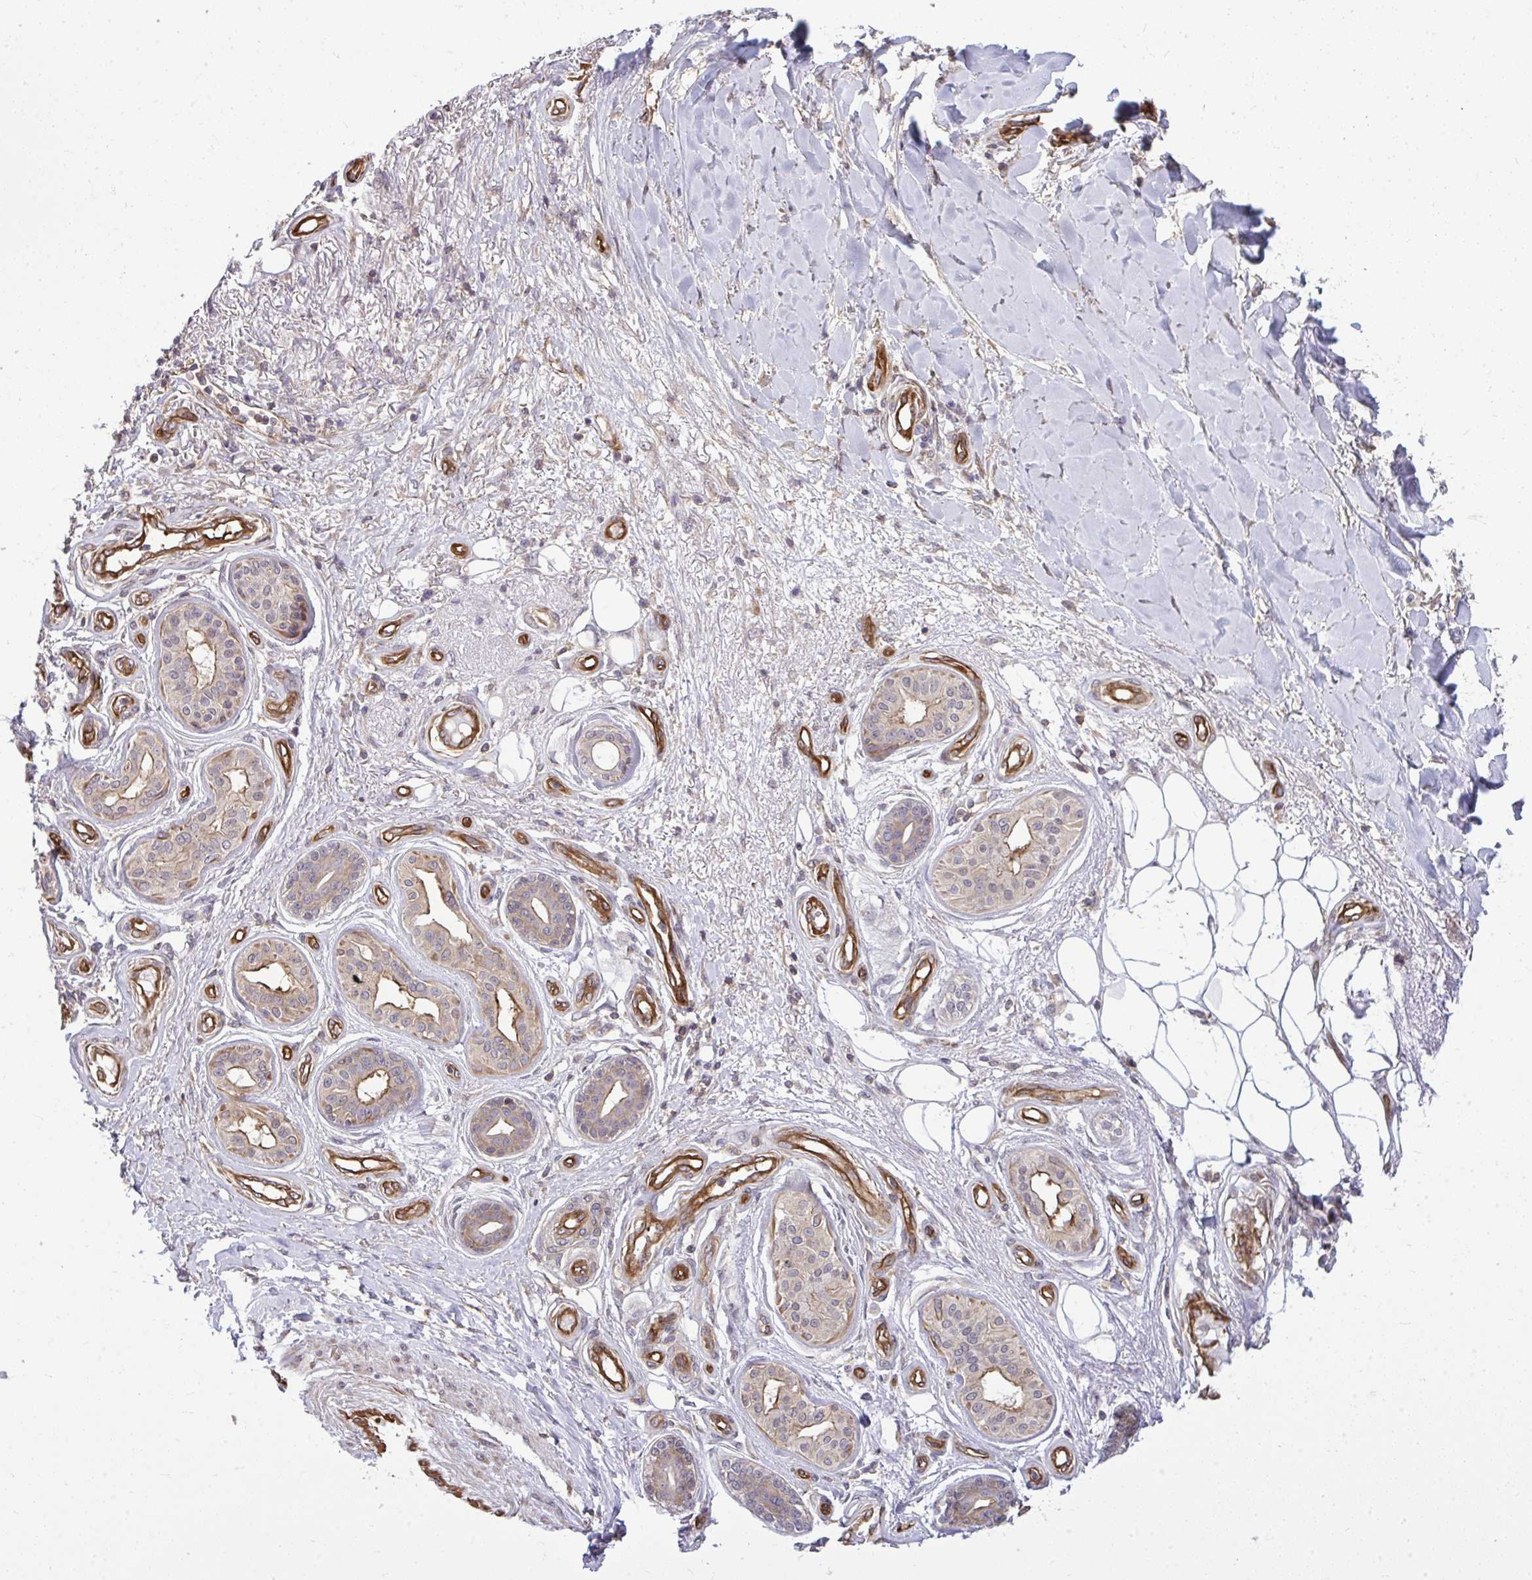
{"staining": {"intensity": "weak", "quantity": ">75%", "location": "cytoplasmic/membranous"}, "tissue": "skin cancer", "cell_type": "Tumor cells", "image_type": "cancer", "snomed": [{"axis": "morphology", "description": "Squamous cell carcinoma, NOS"}, {"axis": "topography", "description": "Skin"}], "caption": "The photomicrograph demonstrates staining of skin squamous cell carcinoma, revealing weak cytoplasmic/membranous protein staining (brown color) within tumor cells.", "gene": "FUT10", "patient": {"sex": "male", "age": 70}}